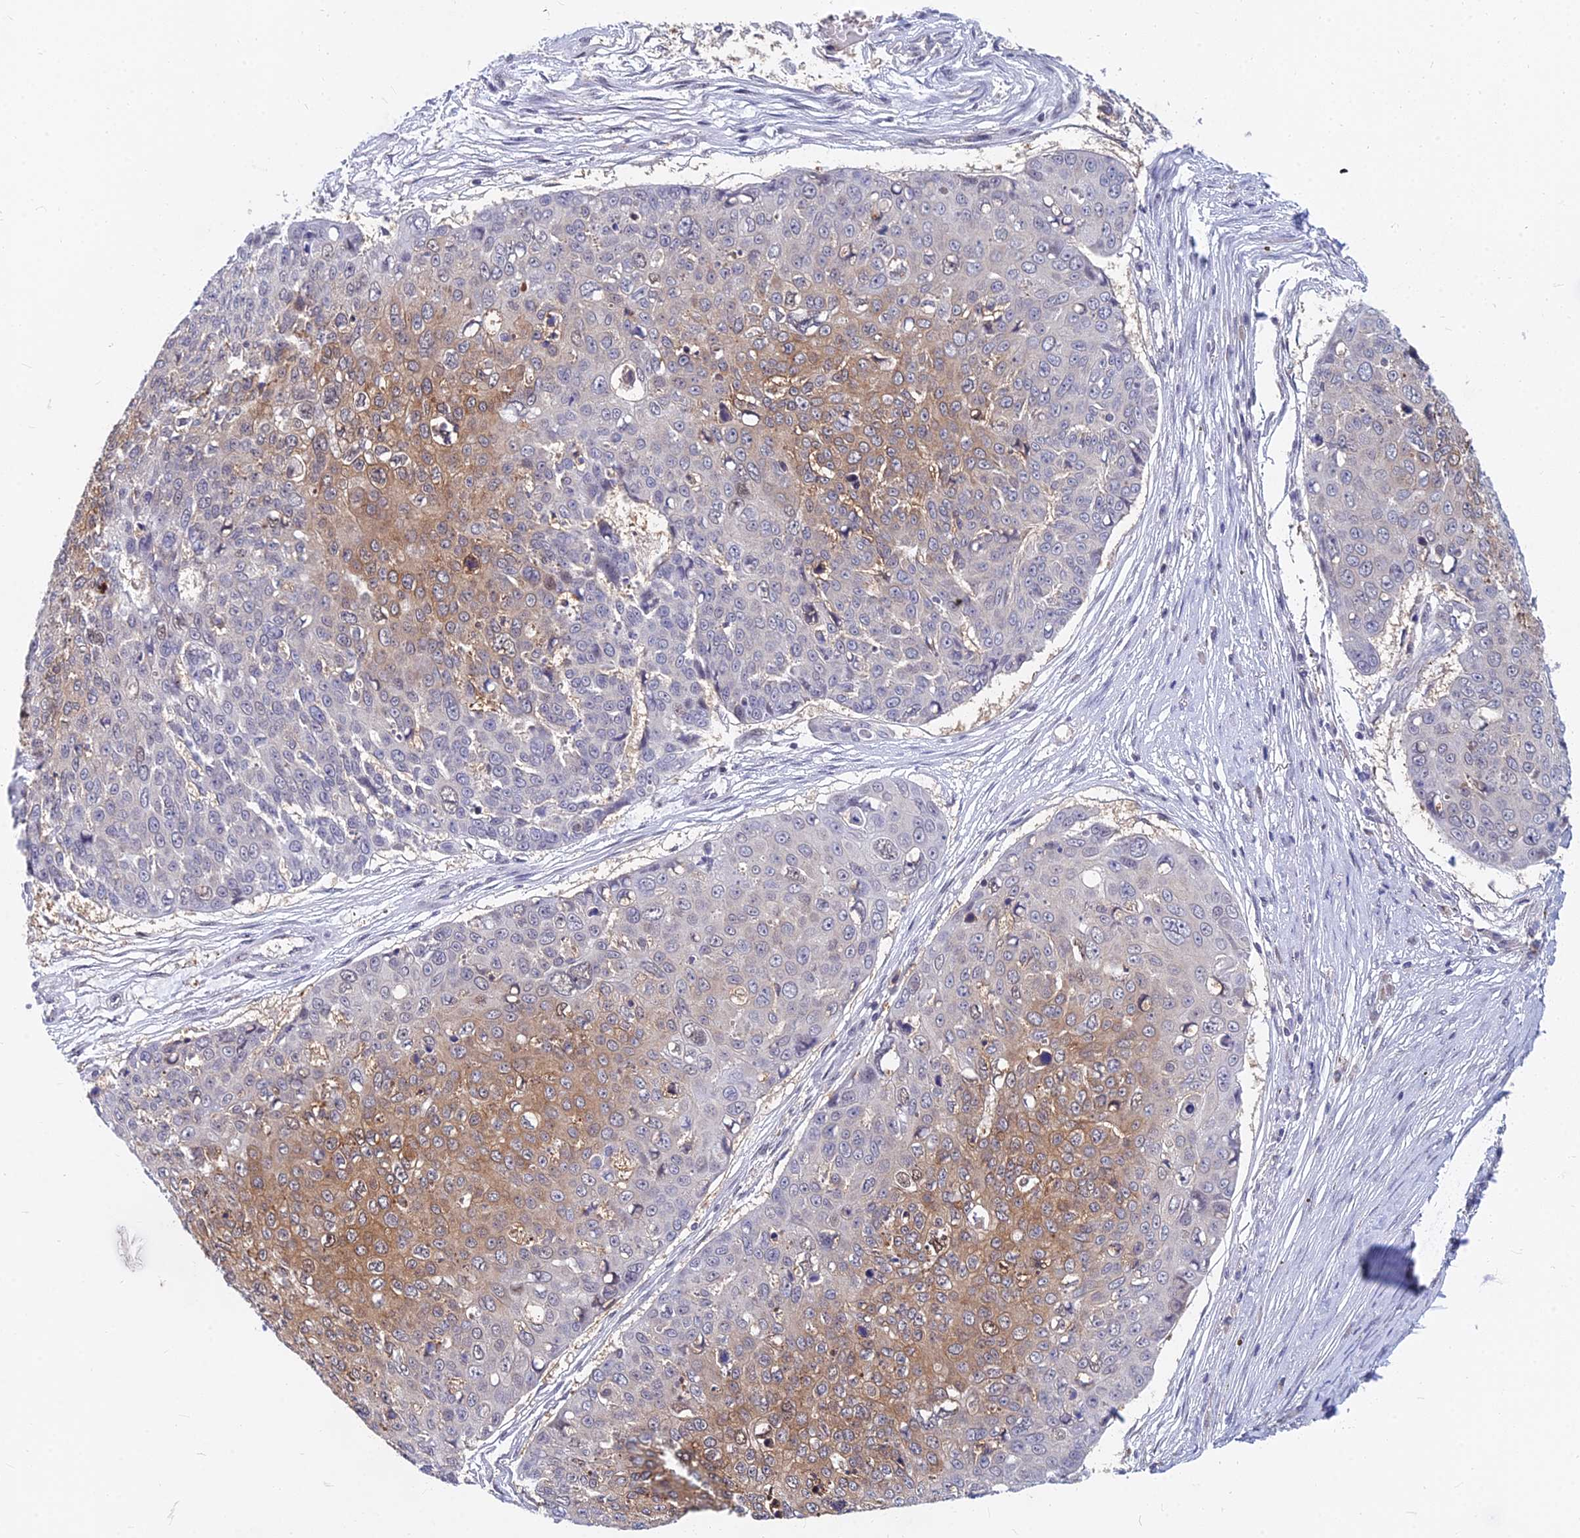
{"staining": {"intensity": "moderate", "quantity": "<25%", "location": "cytoplasmic/membranous"}, "tissue": "skin cancer", "cell_type": "Tumor cells", "image_type": "cancer", "snomed": [{"axis": "morphology", "description": "Squamous cell carcinoma, NOS"}, {"axis": "topography", "description": "Skin"}], "caption": "A brown stain labels moderate cytoplasmic/membranous positivity of a protein in human squamous cell carcinoma (skin) tumor cells.", "gene": "B3GALT4", "patient": {"sex": "male", "age": 71}}